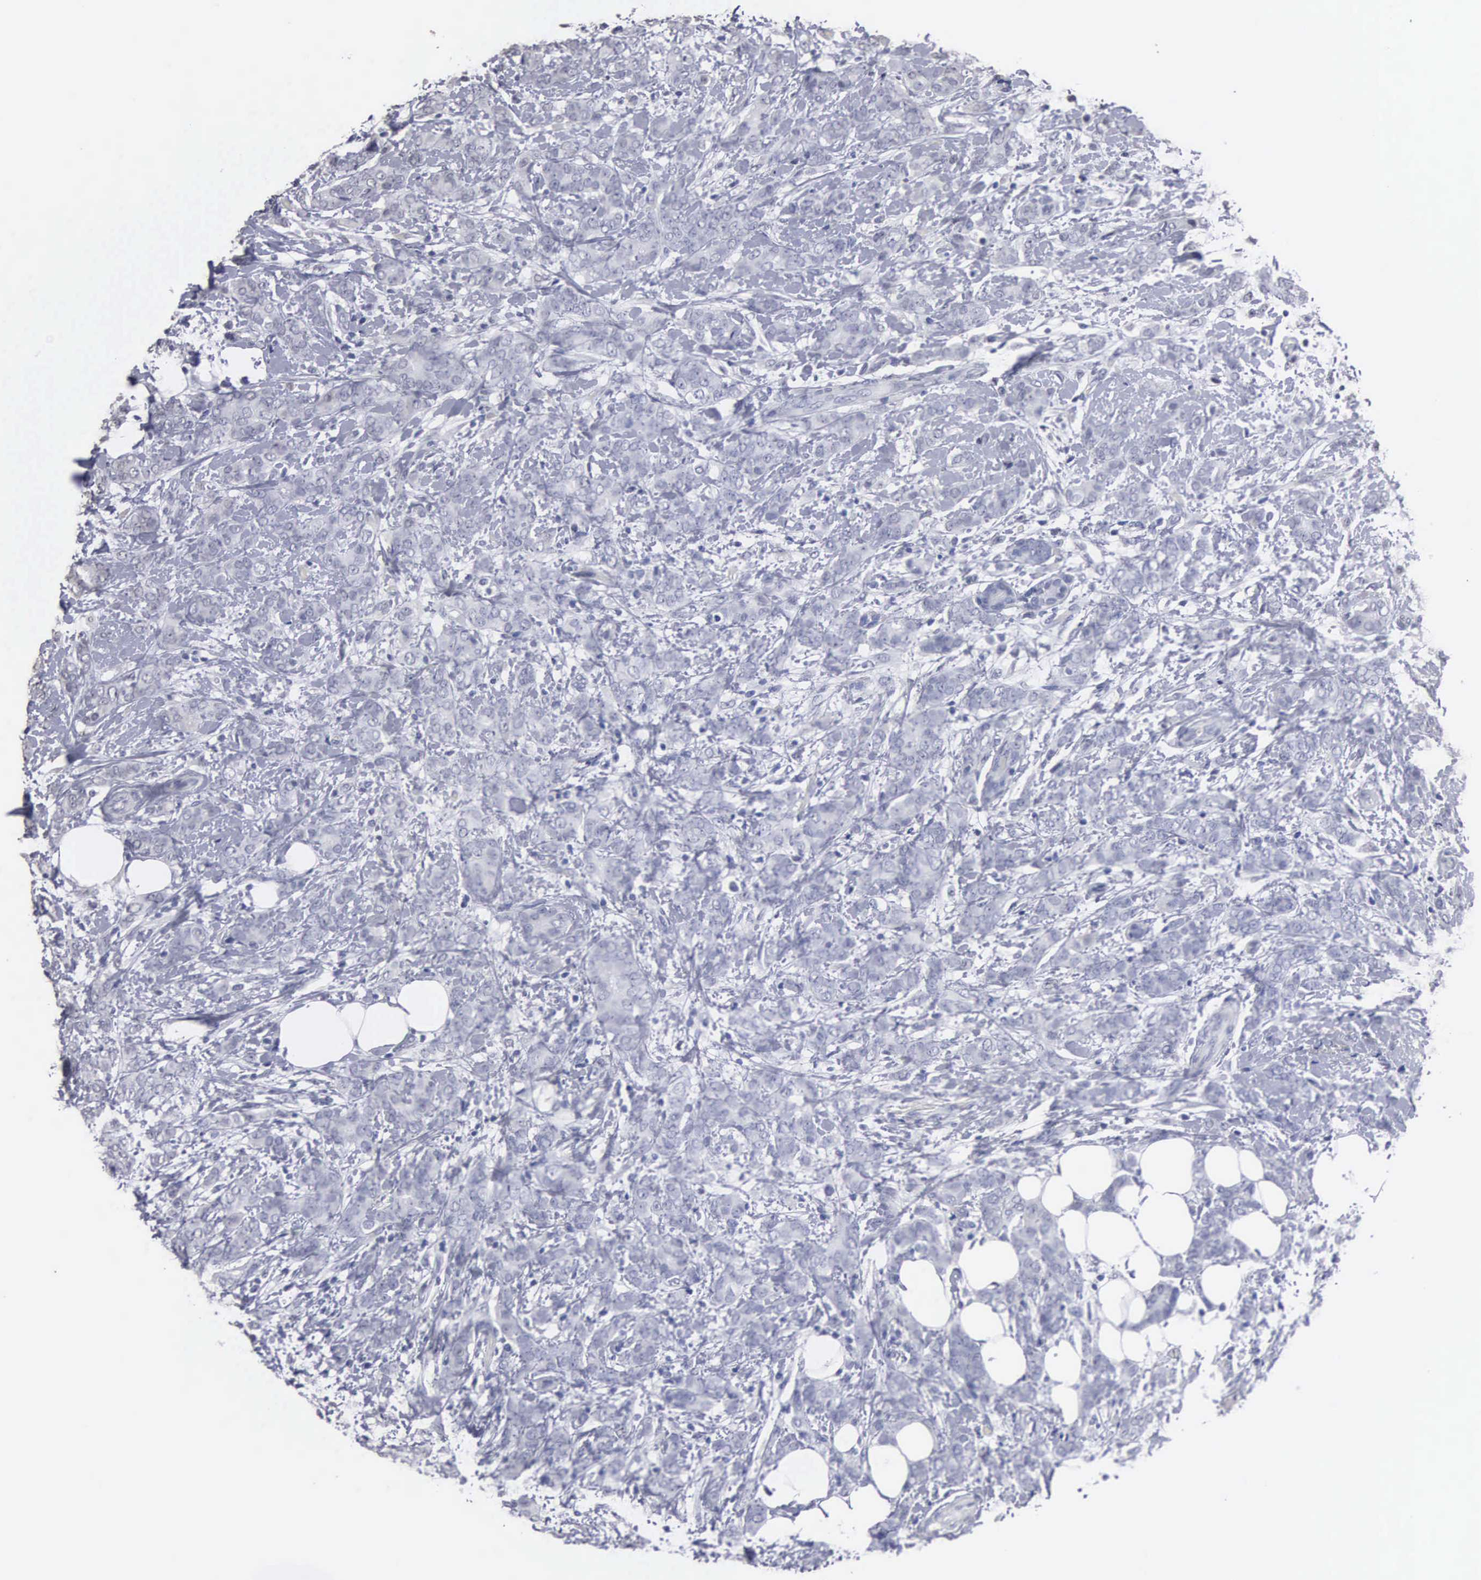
{"staining": {"intensity": "negative", "quantity": "none", "location": "none"}, "tissue": "breast cancer", "cell_type": "Tumor cells", "image_type": "cancer", "snomed": [{"axis": "morphology", "description": "Duct carcinoma"}, {"axis": "topography", "description": "Breast"}], "caption": "Tumor cells show no significant positivity in infiltrating ductal carcinoma (breast).", "gene": "UPB1", "patient": {"sex": "female", "age": 53}}